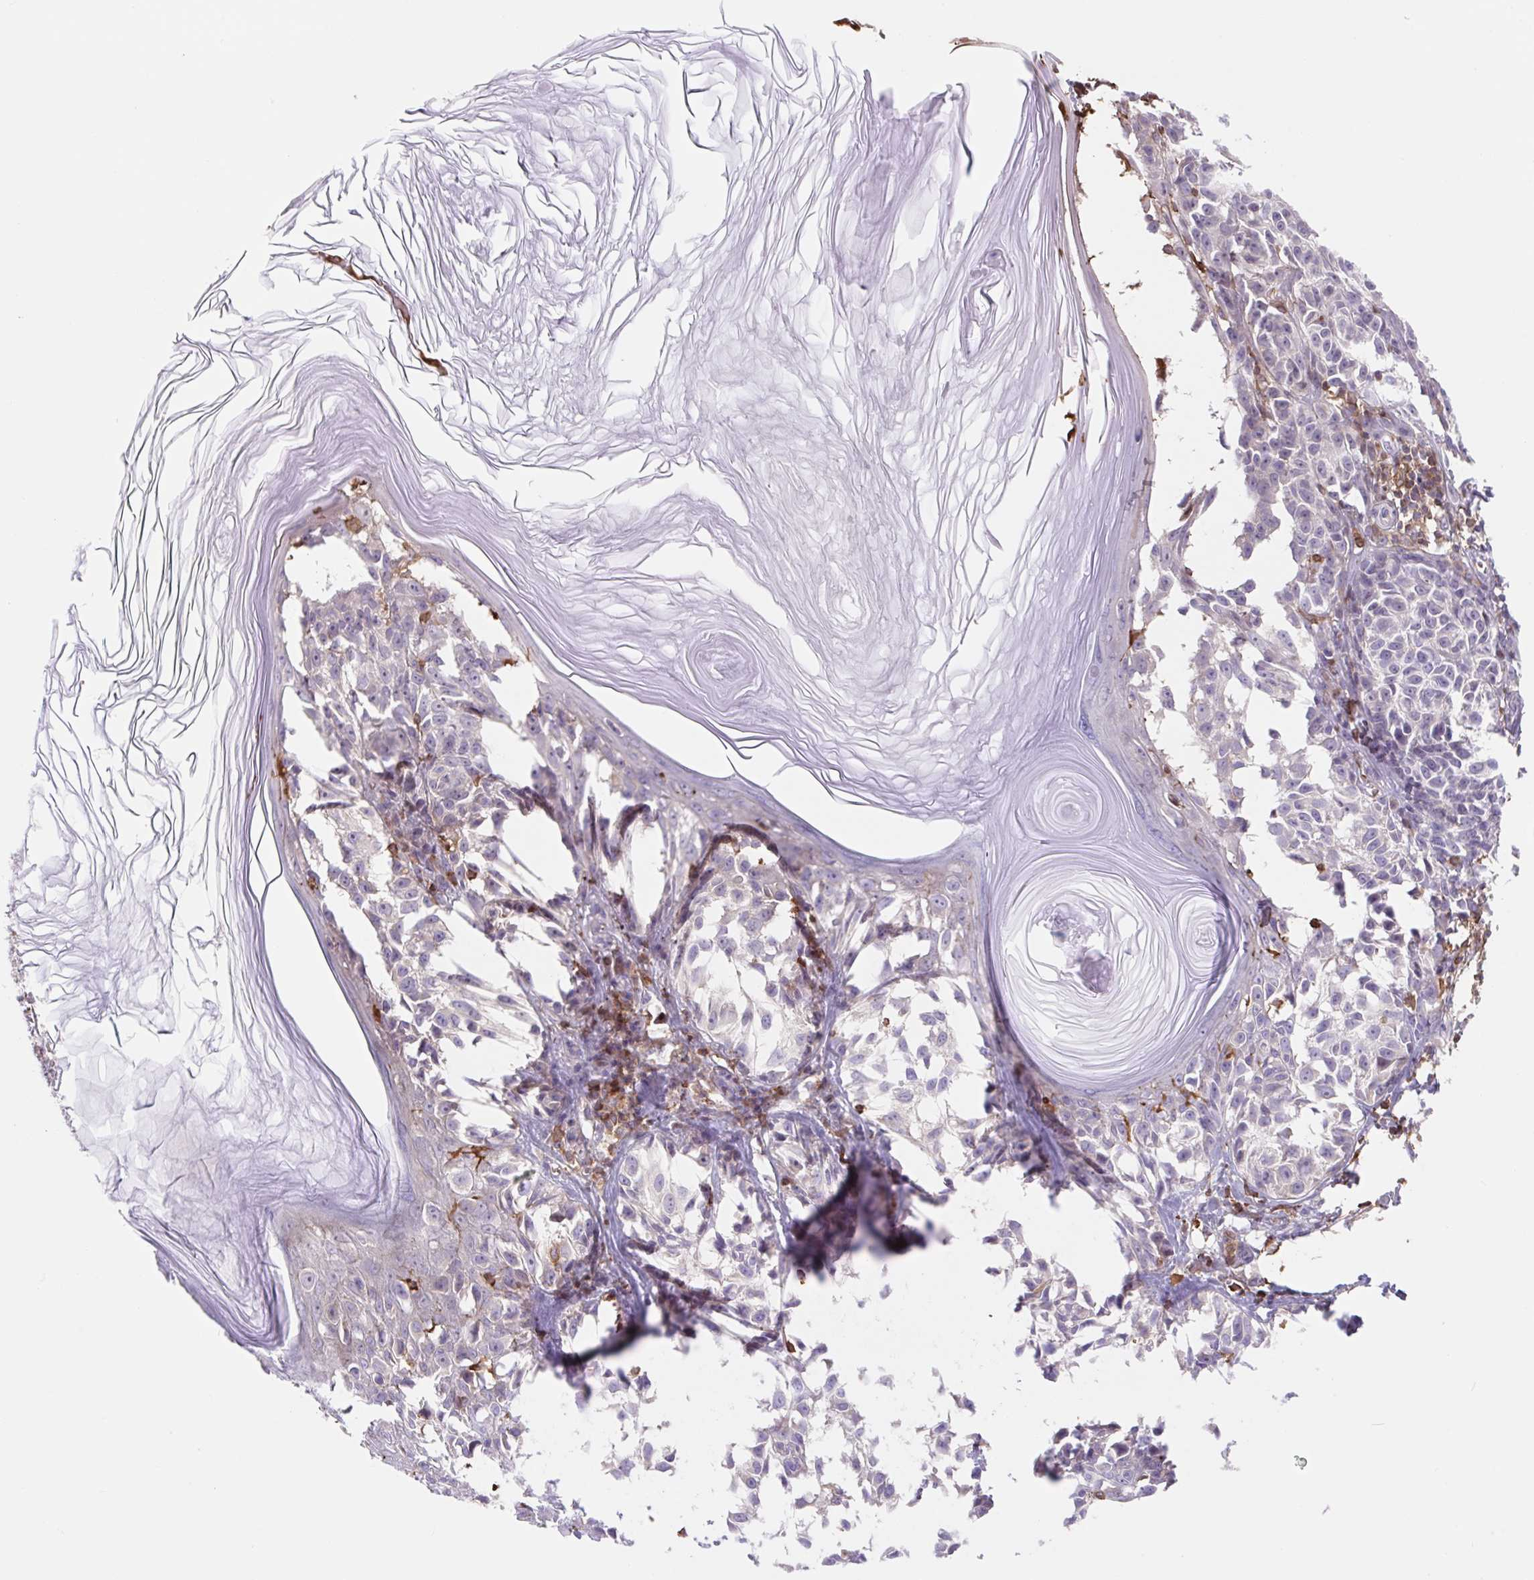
{"staining": {"intensity": "negative", "quantity": "none", "location": "none"}, "tissue": "melanoma", "cell_type": "Tumor cells", "image_type": "cancer", "snomed": [{"axis": "morphology", "description": "Malignant melanoma, NOS"}, {"axis": "topography", "description": "Skin"}], "caption": "Immunohistochemistry histopathology image of human melanoma stained for a protein (brown), which demonstrates no positivity in tumor cells. (DAB immunohistochemistry visualized using brightfield microscopy, high magnification).", "gene": "TPRG1", "patient": {"sex": "male", "age": 73}}